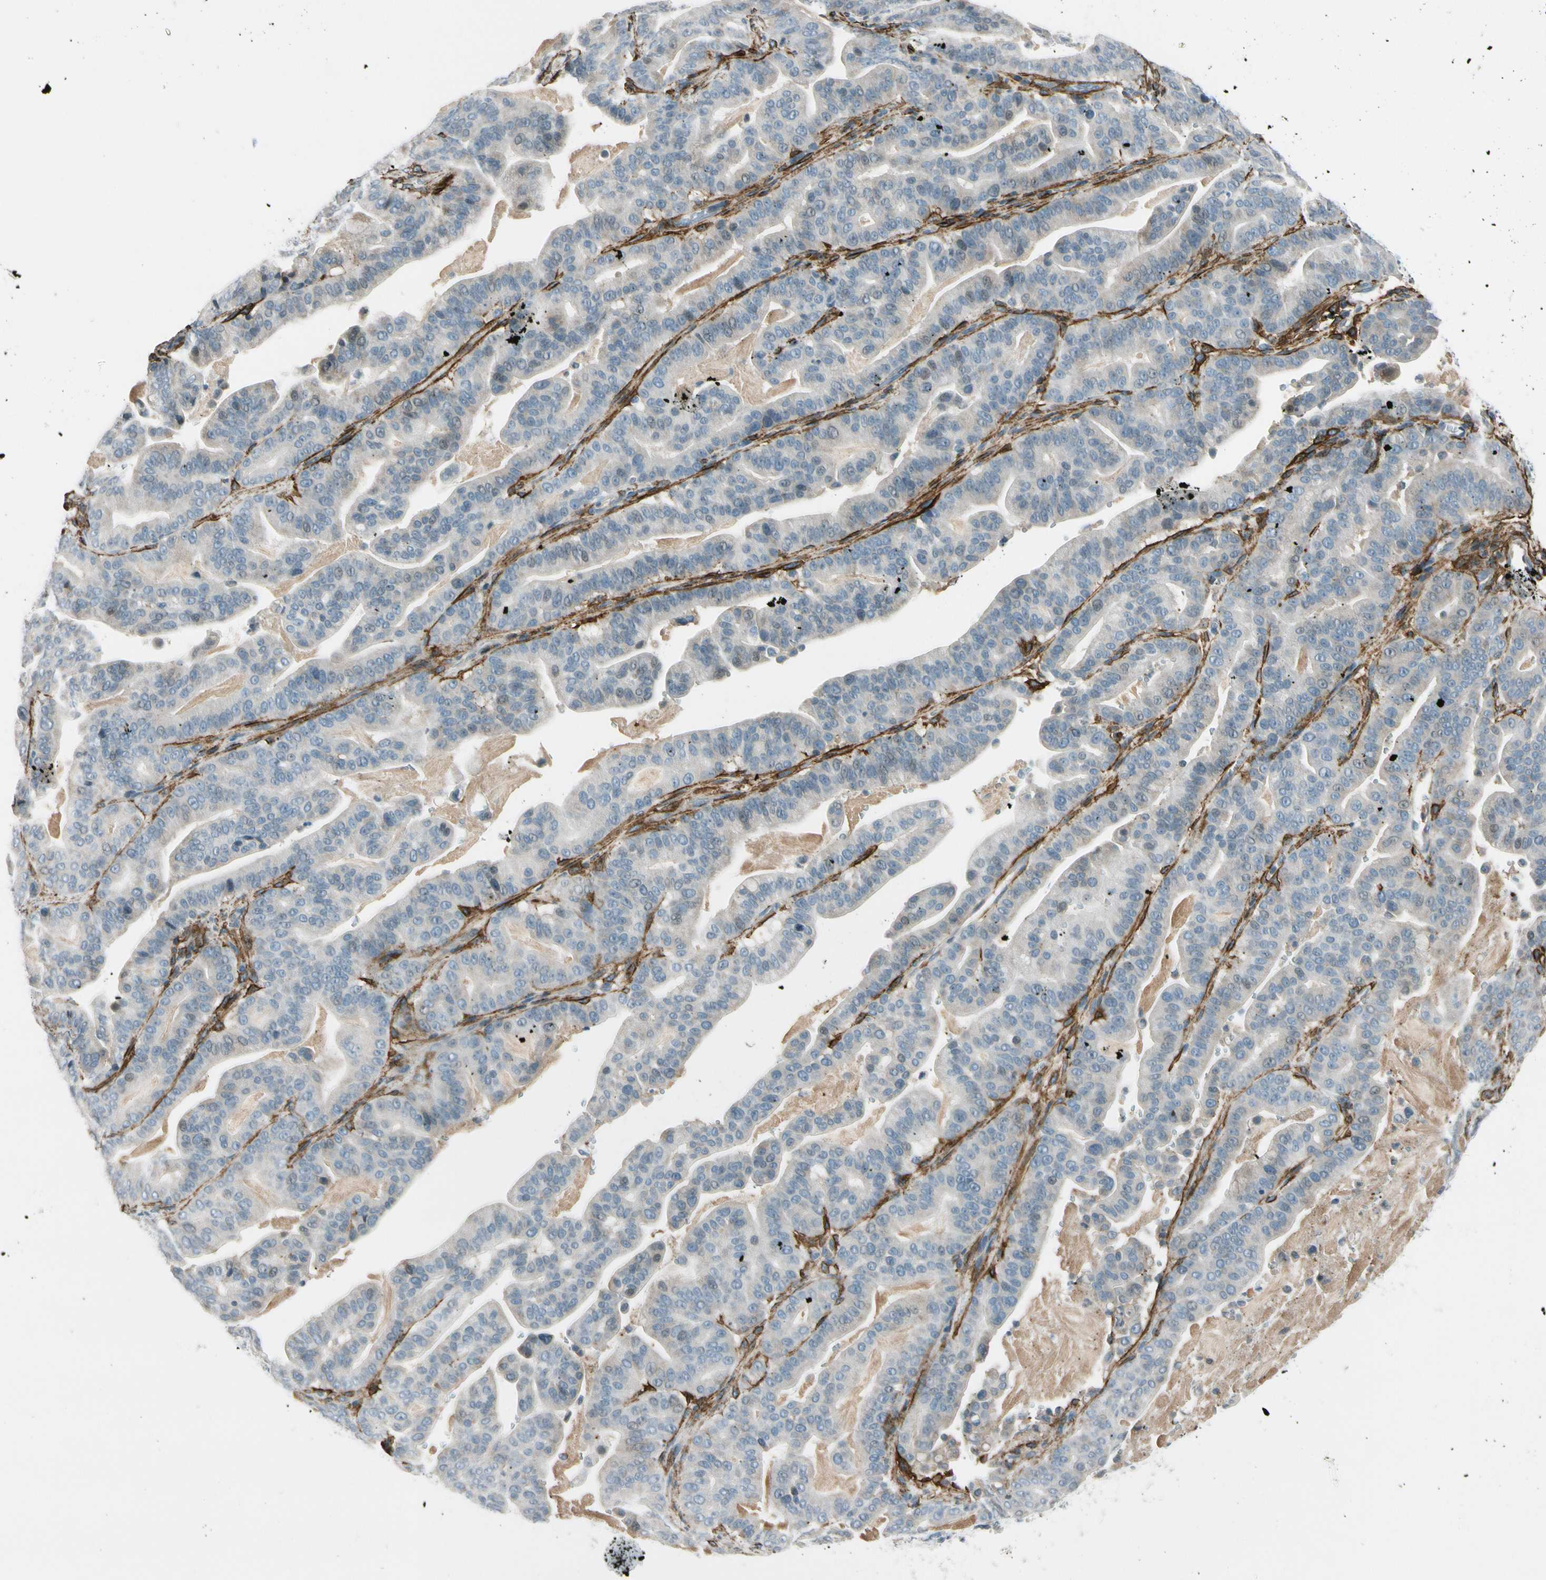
{"staining": {"intensity": "negative", "quantity": "none", "location": "none"}, "tissue": "pancreatic cancer", "cell_type": "Tumor cells", "image_type": "cancer", "snomed": [{"axis": "morphology", "description": "Adenocarcinoma, NOS"}, {"axis": "topography", "description": "Pancreas"}], "caption": "Tumor cells show no significant protein staining in adenocarcinoma (pancreatic).", "gene": "PDPN", "patient": {"sex": "male", "age": 63}}